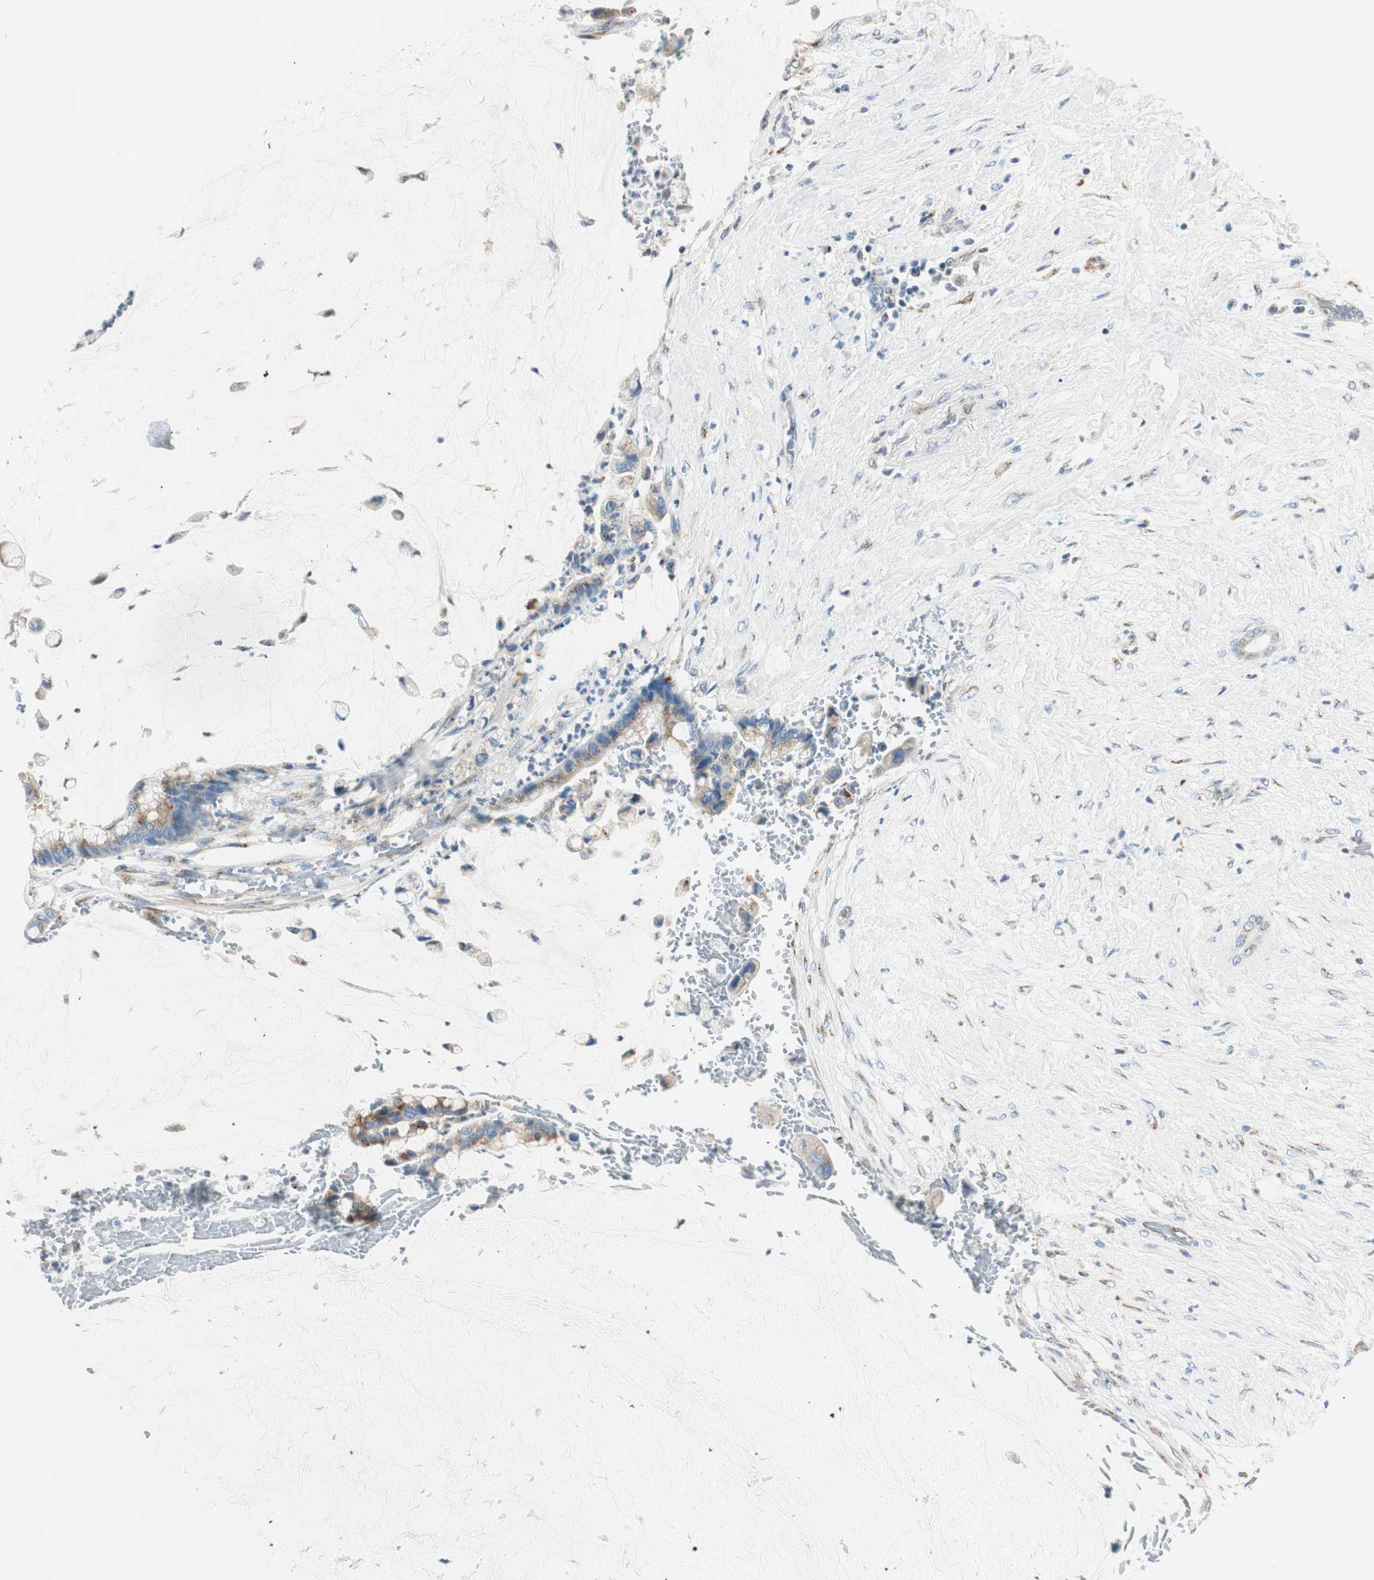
{"staining": {"intensity": "moderate", "quantity": ">75%", "location": "cytoplasmic/membranous"}, "tissue": "pancreatic cancer", "cell_type": "Tumor cells", "image_type": "cancer", "snomed": [{"axis": "morphology", "description": "Adenocarcinoma, NOS"}, {"axis": "topography", "description": "Pancreas"}], "caption": "An image of pancreatic adenocarcinoma stained for a protein exhibits moderate cytoplasmic/membranous brown staining in tumor cells.", "gene": "TMF1", "patient": {"sex": "male", "age": 41}}